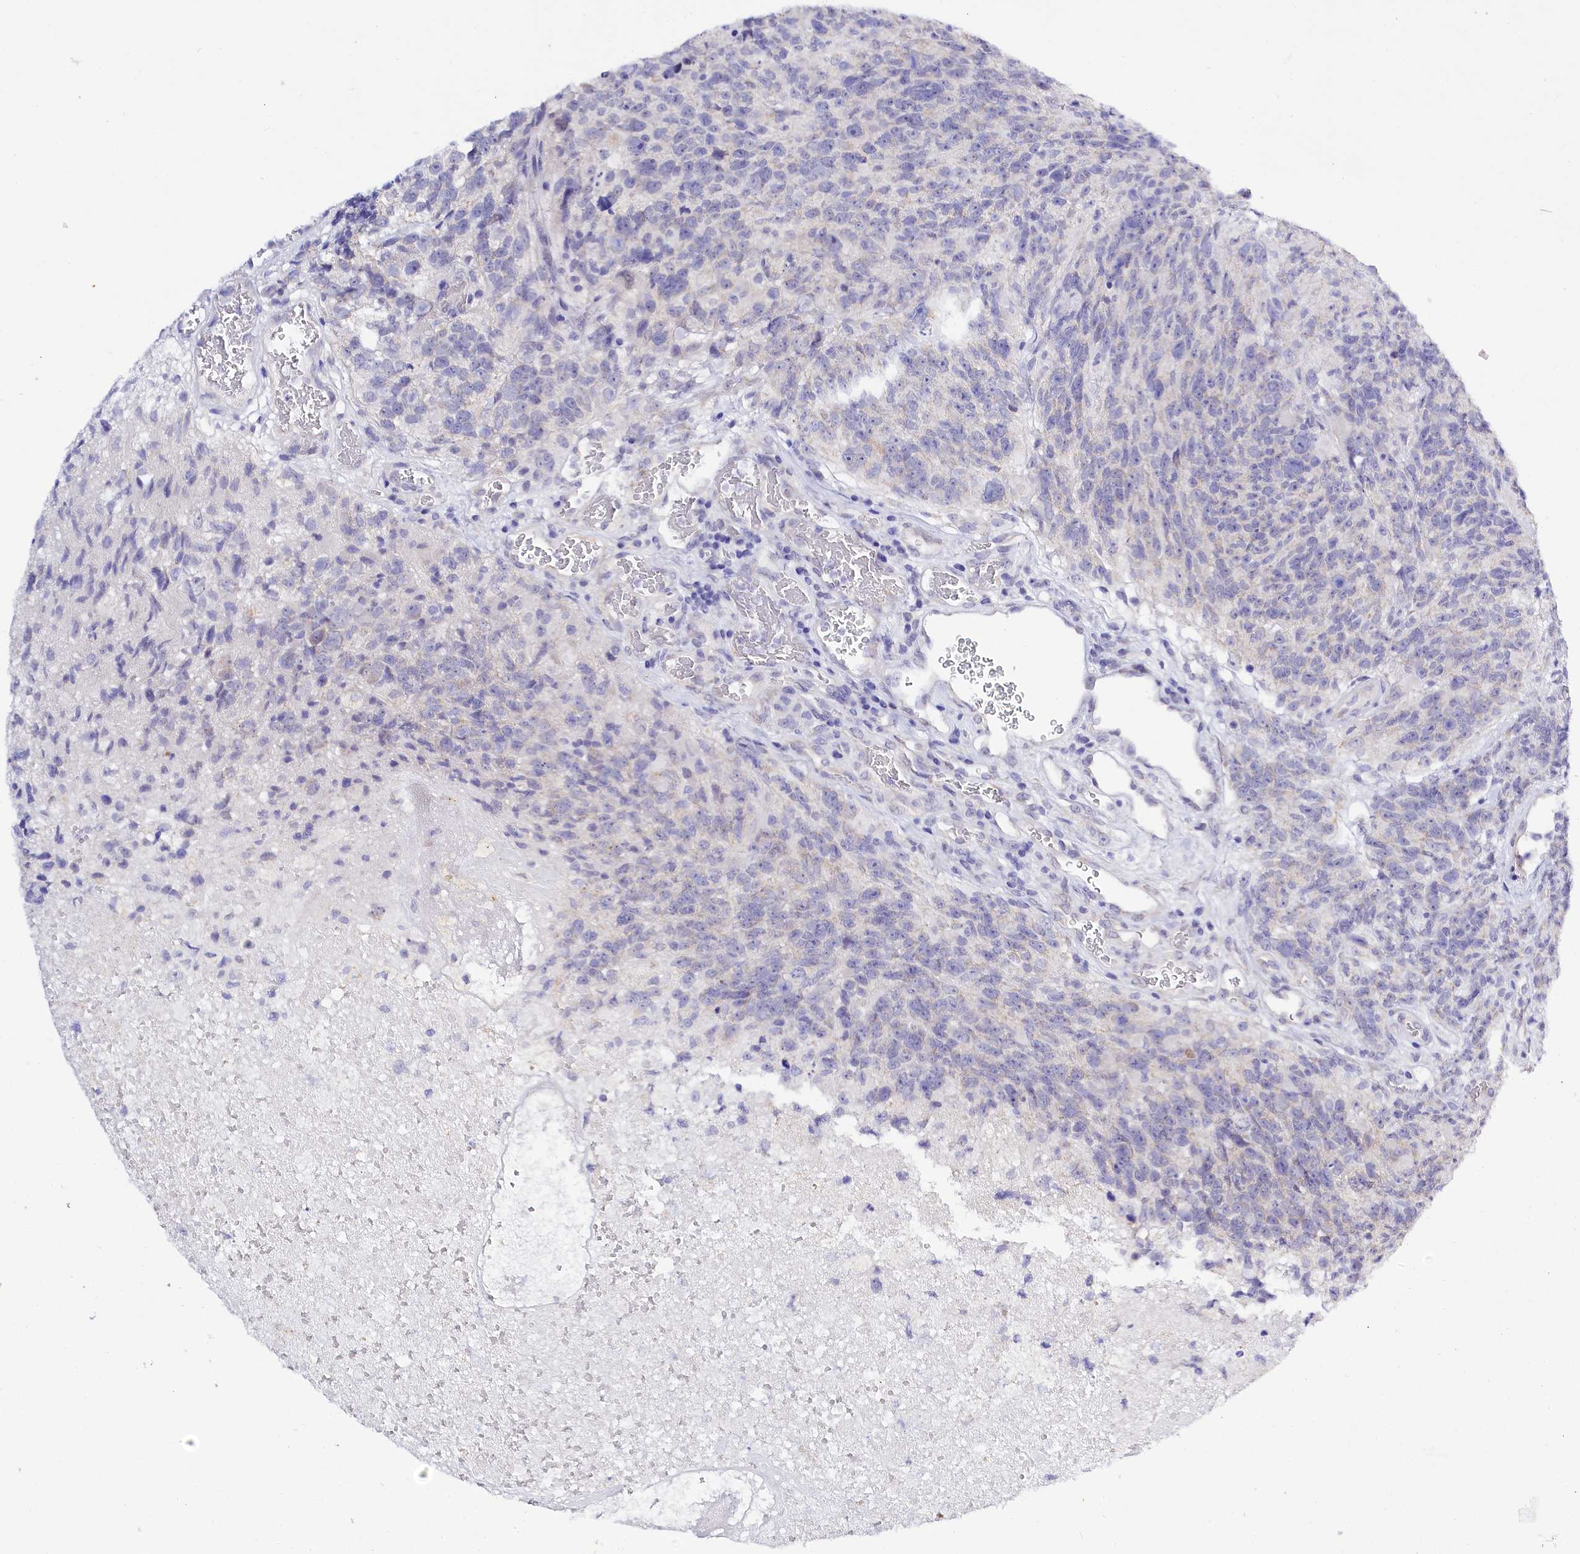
{"staining": {"intensity": "negative", "quantity": "none", "location": "none"}, "tissue": "glioma", "cell_type": "Tumor cells", "image_type": "cancer", "snomed": [{"axis": "morphology", "description": "Glioma, malignant, High grade"}, {"axis": "topography", "description": "Brain"}], "caption": "Glioma was stained to show a protein in brown. There is no significant positivity in tumor cells.", "gene": "SPATS2", "patient": {"sex": "male", "age": 76}}